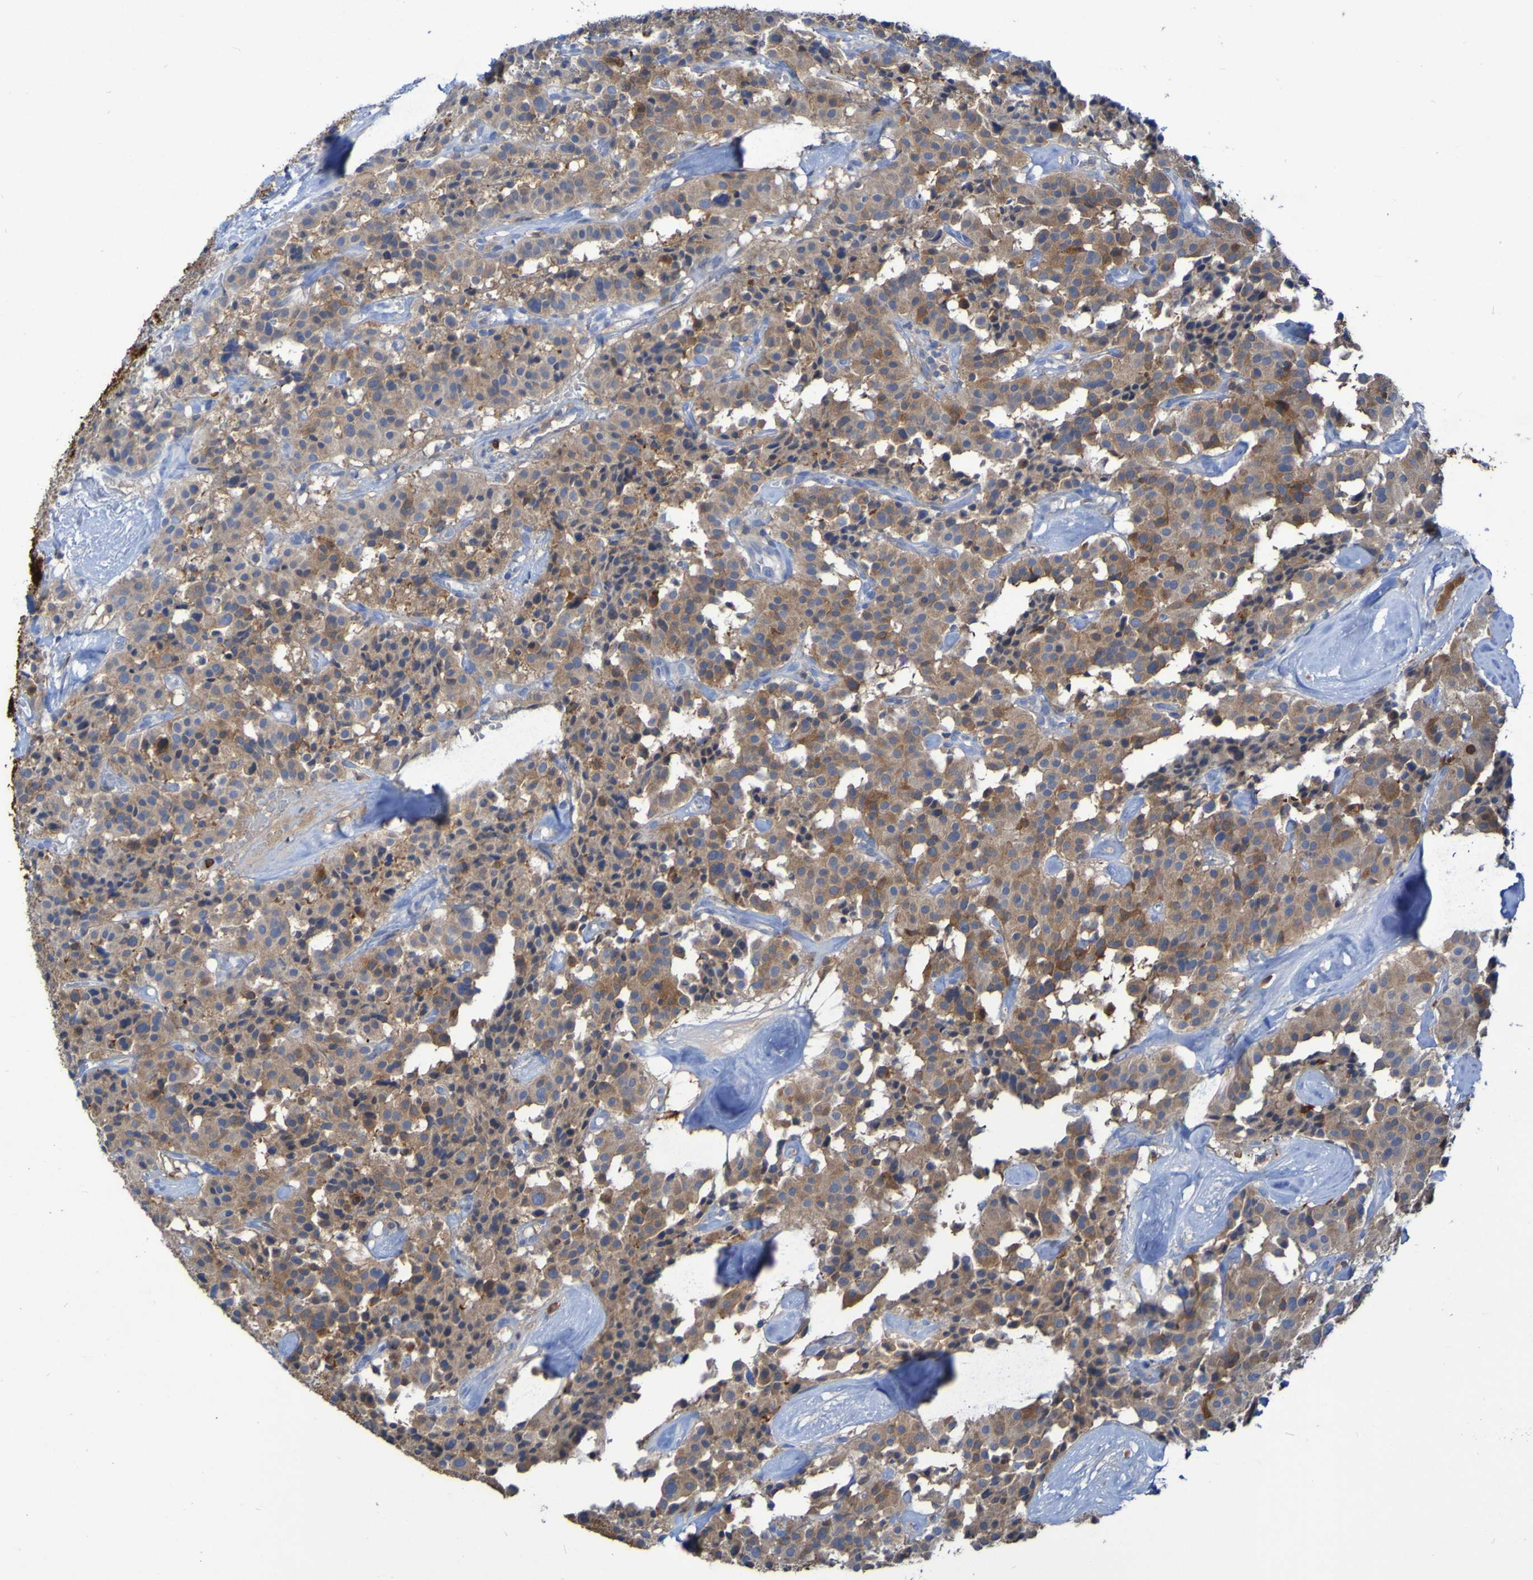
{"staining": {"intensity": "moderate", "quantity": ">75%", "location": "cytoplasmic/membranous"}, "tissue": "carcinoid", "cell_type": "Tumor cells", "image_type": "cancer", "snomed": [{"axis": "morphology", "description": "Carcinoid, malignant, NOS"}, {"axis": "topography", "description": "Lung"}], "caption": "Protein expression analysis of carcinoid (malignant) demonstrates moderate cytoplasmic/membranous positivity in about >75% of tumor cells.", "gene": "MPPE1", "patient": {"sex": "male", "age": 30}}